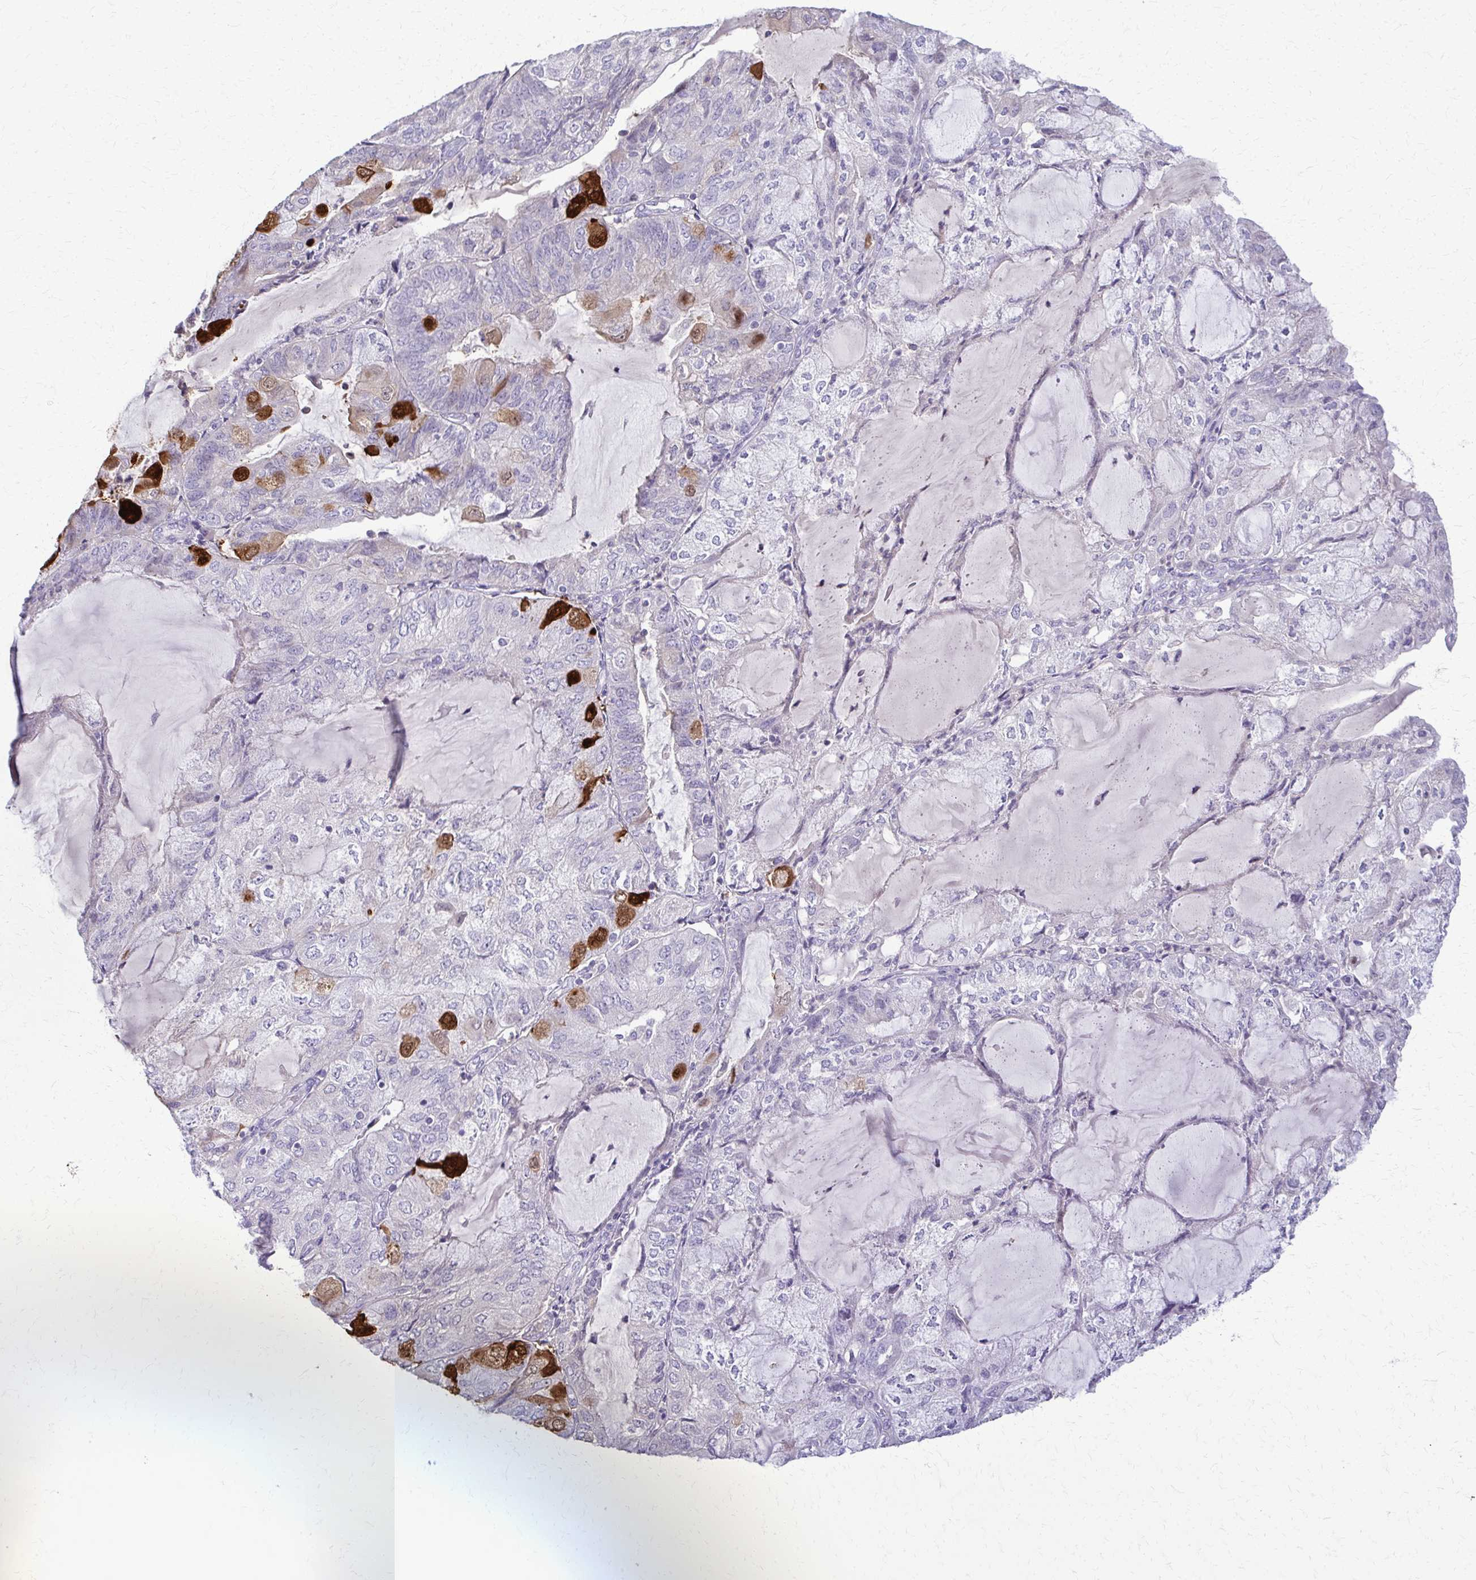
{"staining": {"intensity": "strong", "quantity": "<25%", "location": "cytoplasmic/membranous"}, "tissue": "endometrial cancer", "cell_type": "Tumor cells", "image_type": "cancer", "snomed": [{"axis": "morphology", "description": "Adenocarcinoma, NOS"}, {"axis": "topography", "description": "Endometrium"}], "caption": "Immunohistochemical staining of human endometrial cancer (adenocarcinoma) displays medium levels of strong cytoplasmic/membranous protein positivity in about <25% of tumor cells.", "gene": "OR4M1", "patient": {"sex": "female", "age": 81}}